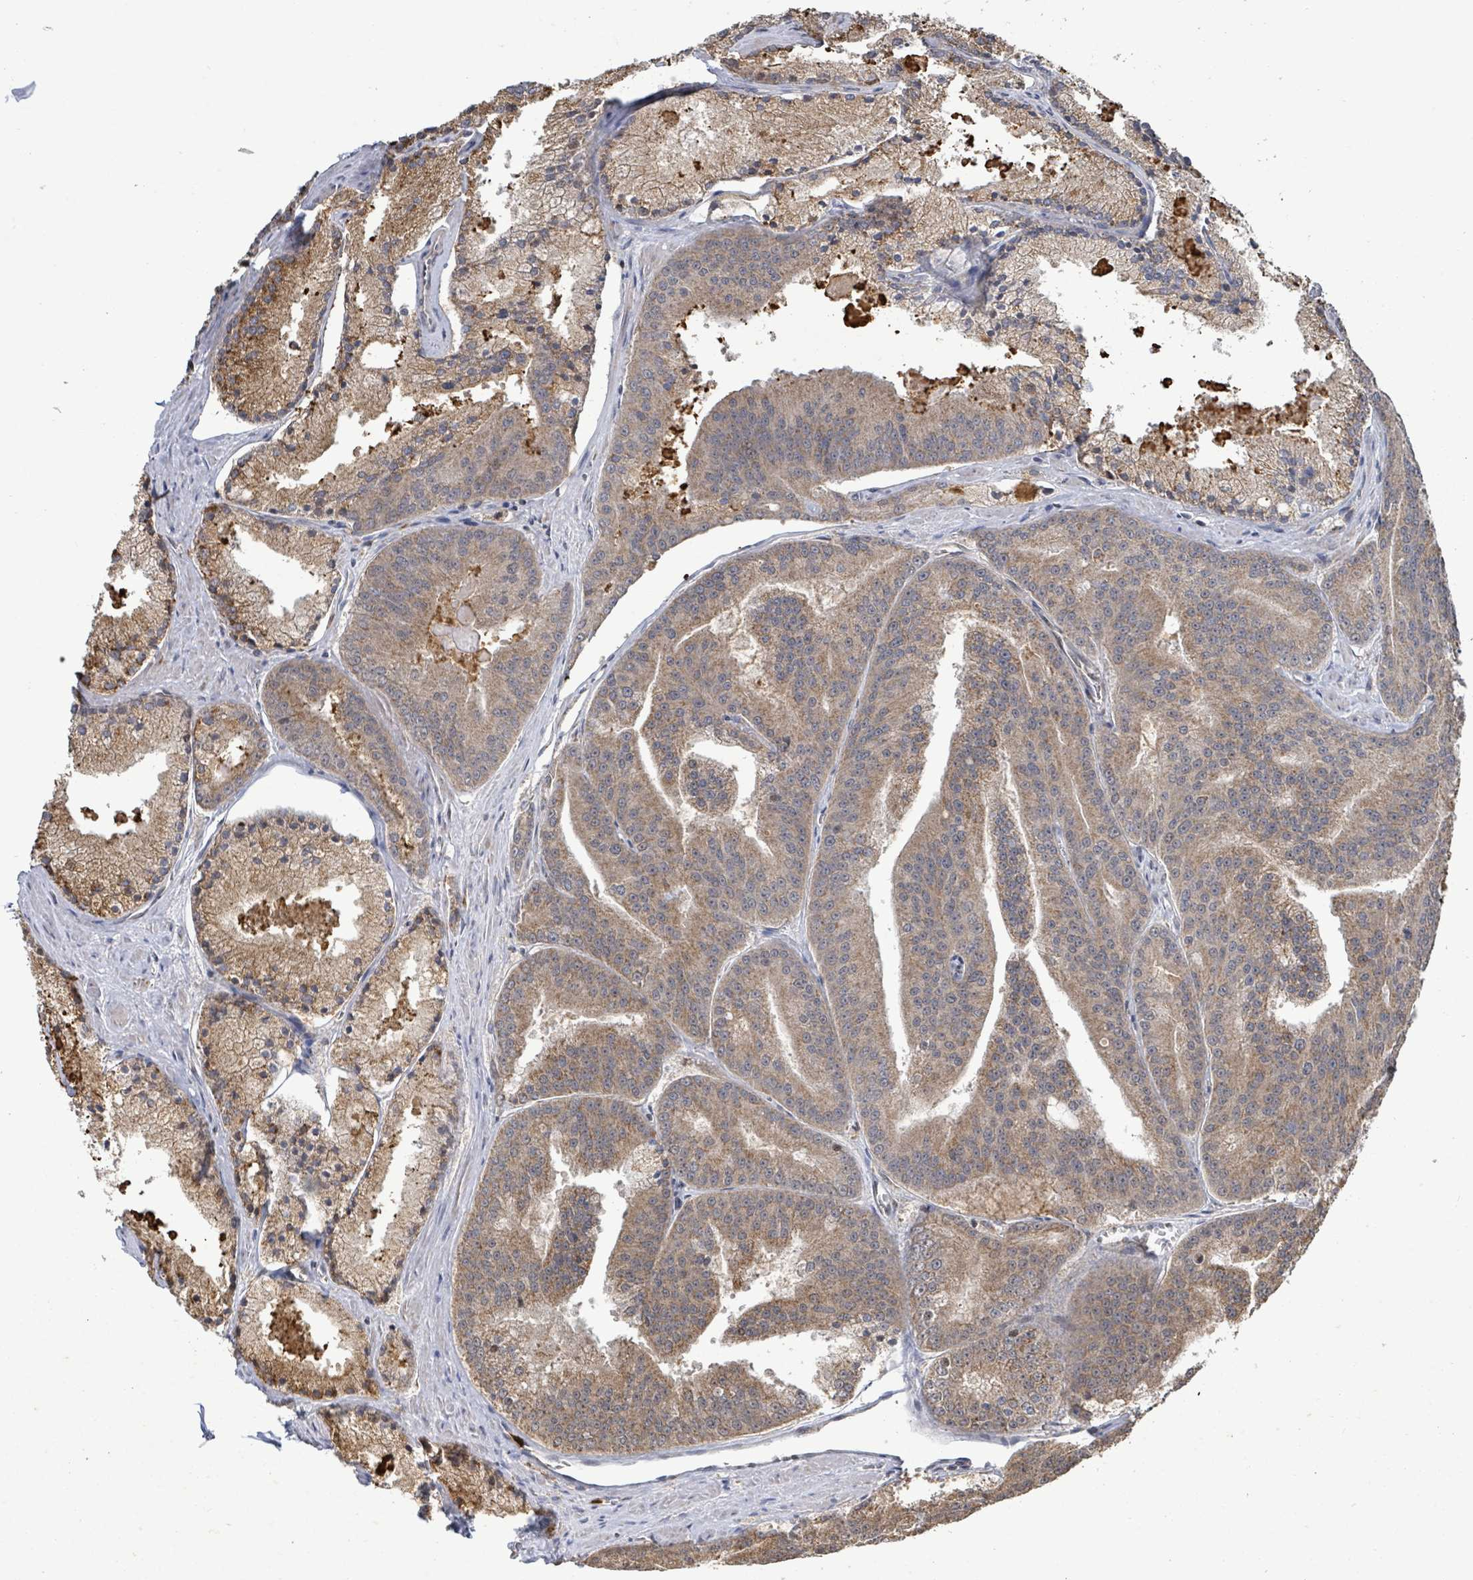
{"staining": {"intensity": "moderate", "quantity": ">75%", "location": "cytoplasmic/membranous"}, "tissue": "prostate cancer", "cell_type": "Tumor cells", "image_type": "cancer", "snomed": [{"axis": "morphology", "description": "Adenocarcinoma, High grade"}, {"axis": "topography", "description": "Prostate"}], "caption": "This photomicrograph demonstrates IHC staining of high-grade adenocarcinoma (prostate), with medium moderate cytoplasmic/membranous expression in approximately >75% of tumor cells.", "gene": "COQ6", "patient": {"sex": "male", "age": 61}}